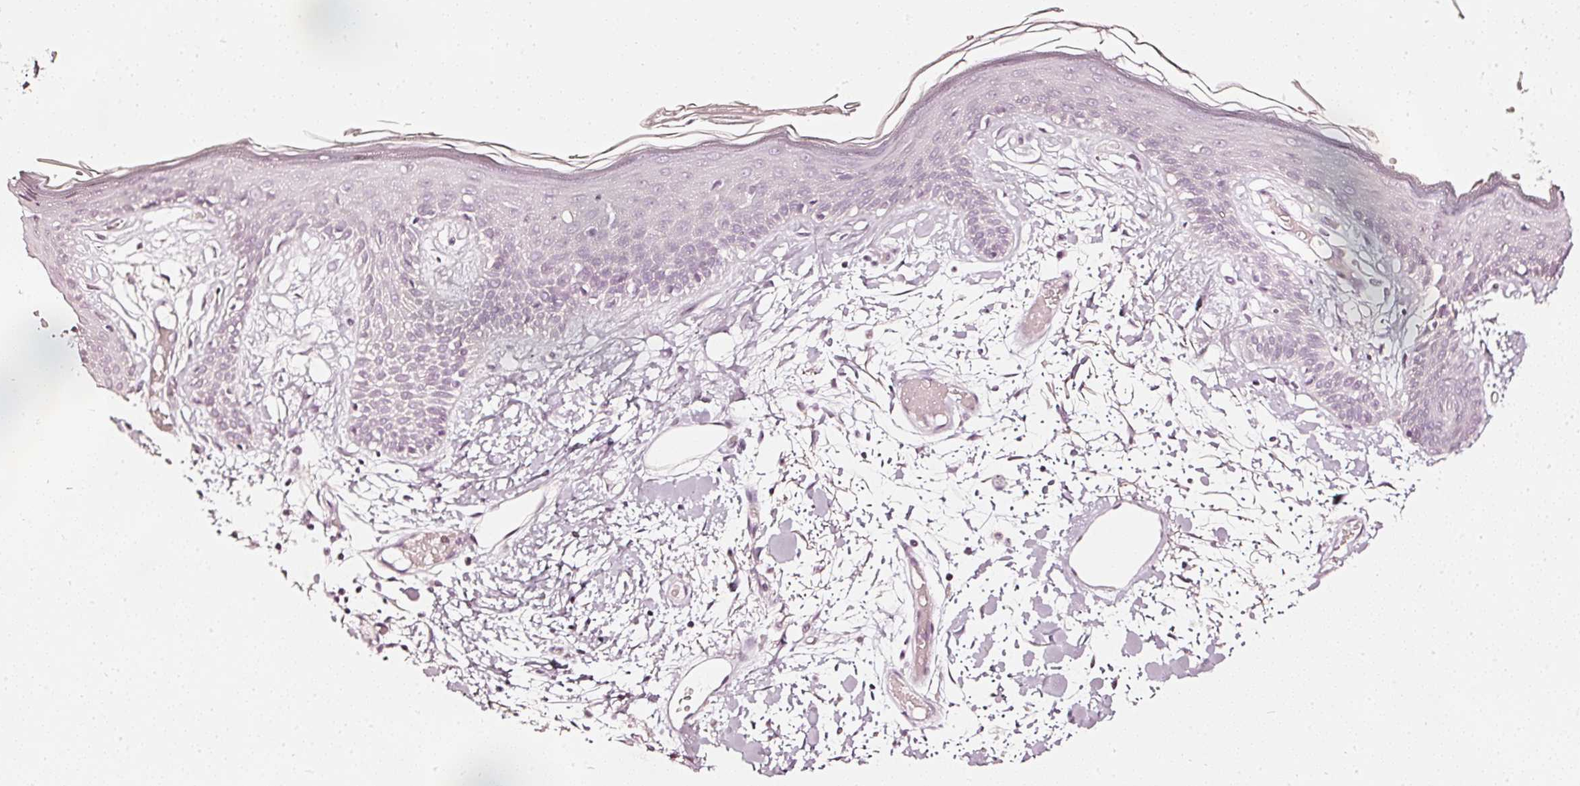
{"staining": {"intensity": "negative", "quantity": "none", "location": "none"}, "tissue": "skin", "cell_type": "Fibroblasts", "image_type": "normal", "snomed": [{"axis": "morphology", "description": "Normal tissue, NOS"}, {"axis": "topography", "description": "Skin"}], "caption": "This photomicrograph is of normal skin stained with IHC to label a protein in brown with the nuclei are counter-stained blue. There is no expression in fibroblasts.", "gene": "CNP", "patient": {"sex": "male", "age": 79}}